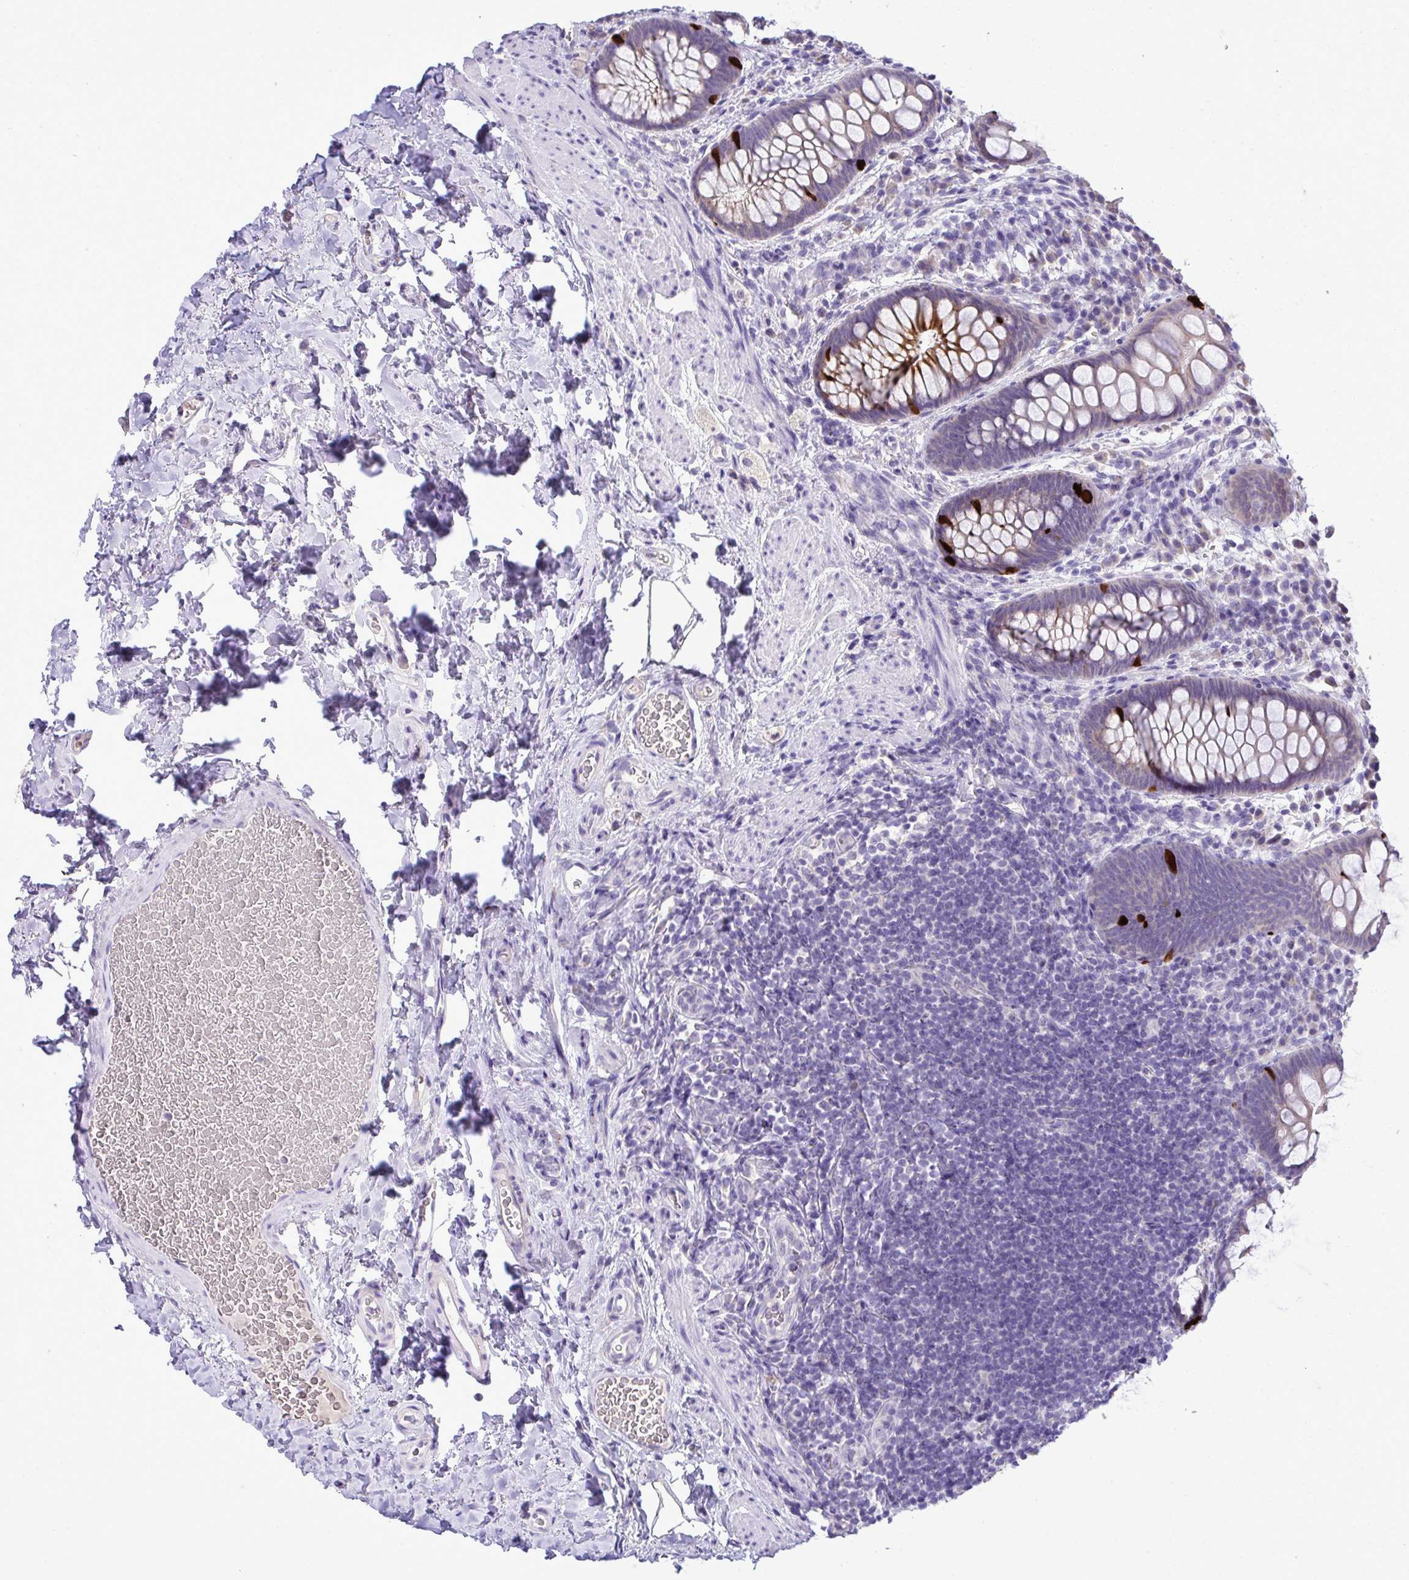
{"staining": {"intensity": "strong", "quantity": "<25%", "location": "cytoplasmic/membranous"}, "tissue": "rectum", "cell_type": "Glandular cells", "image_type": "normal", "snomed": [{"axis": "morphology", "description": "Normal tissue, NOS"}, {"axis": "topography", "description": "Rectum"}], "caption": "This micrograph shows immunohistochemistry staining of normal human rectum, with medium strong cytoplasmic/membranous staining in approximately <25% of glandular cells.", "gene": "ST8SIA2", "patient": {"sex": "female", "age": 69}}